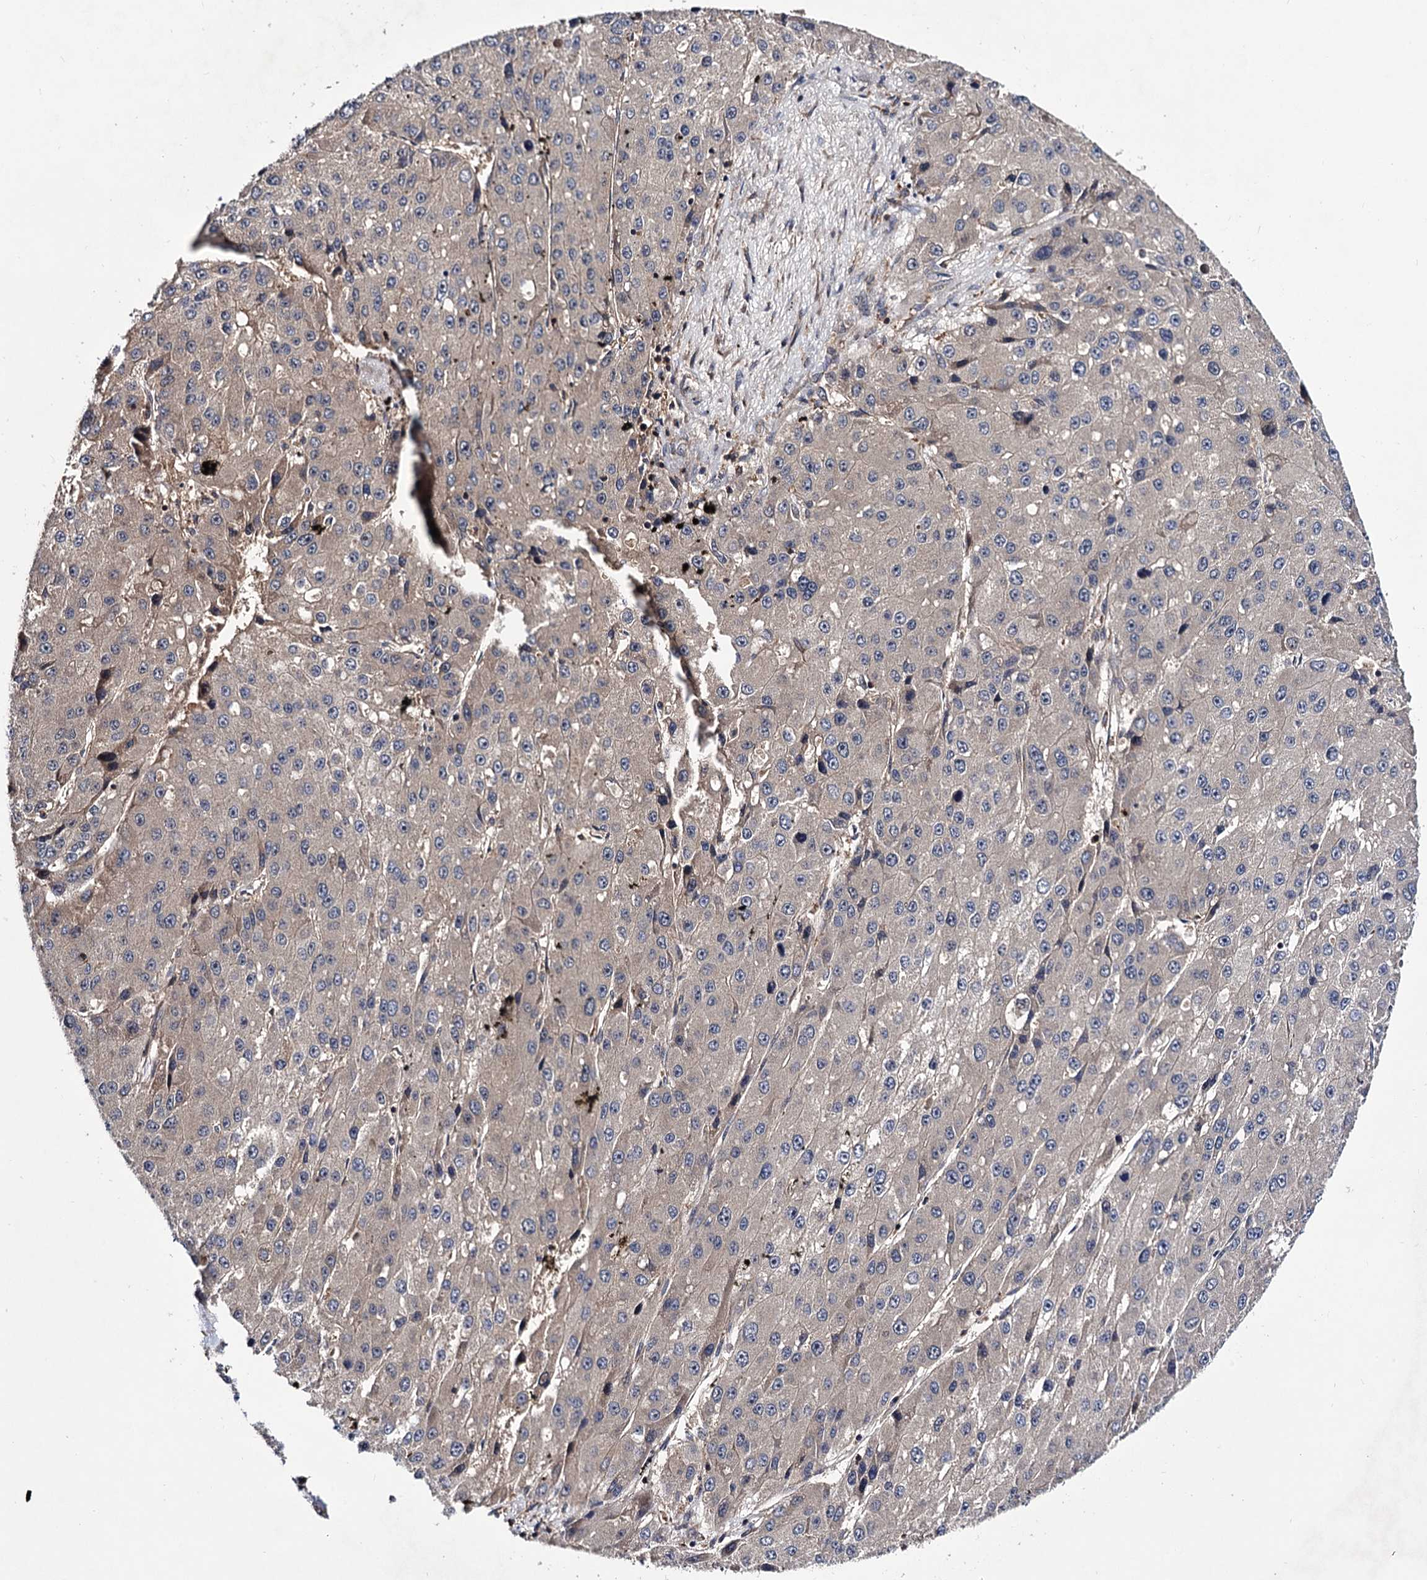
{"staining": {"intensity": "weak", "quantity": "<25%", "location": "cytoplasmic/membranous"}, "tissue": "liver cancer", "cell_type": "Tumor cells", "image_type": "cancer", "snomed": [{"axis": "morphology", "description": "Carcinoma, Hepatocellular, NOS"}, {"axis": "topography", "description": "Liver"}], "caption": "This is a image of immunohistochemistry (IHC) staining of liver hepatocellular carcinoma, which shows no positivity in tumor cells.", "gene": "MICAL2", "patient": {"sex": "female", "age": 73}}